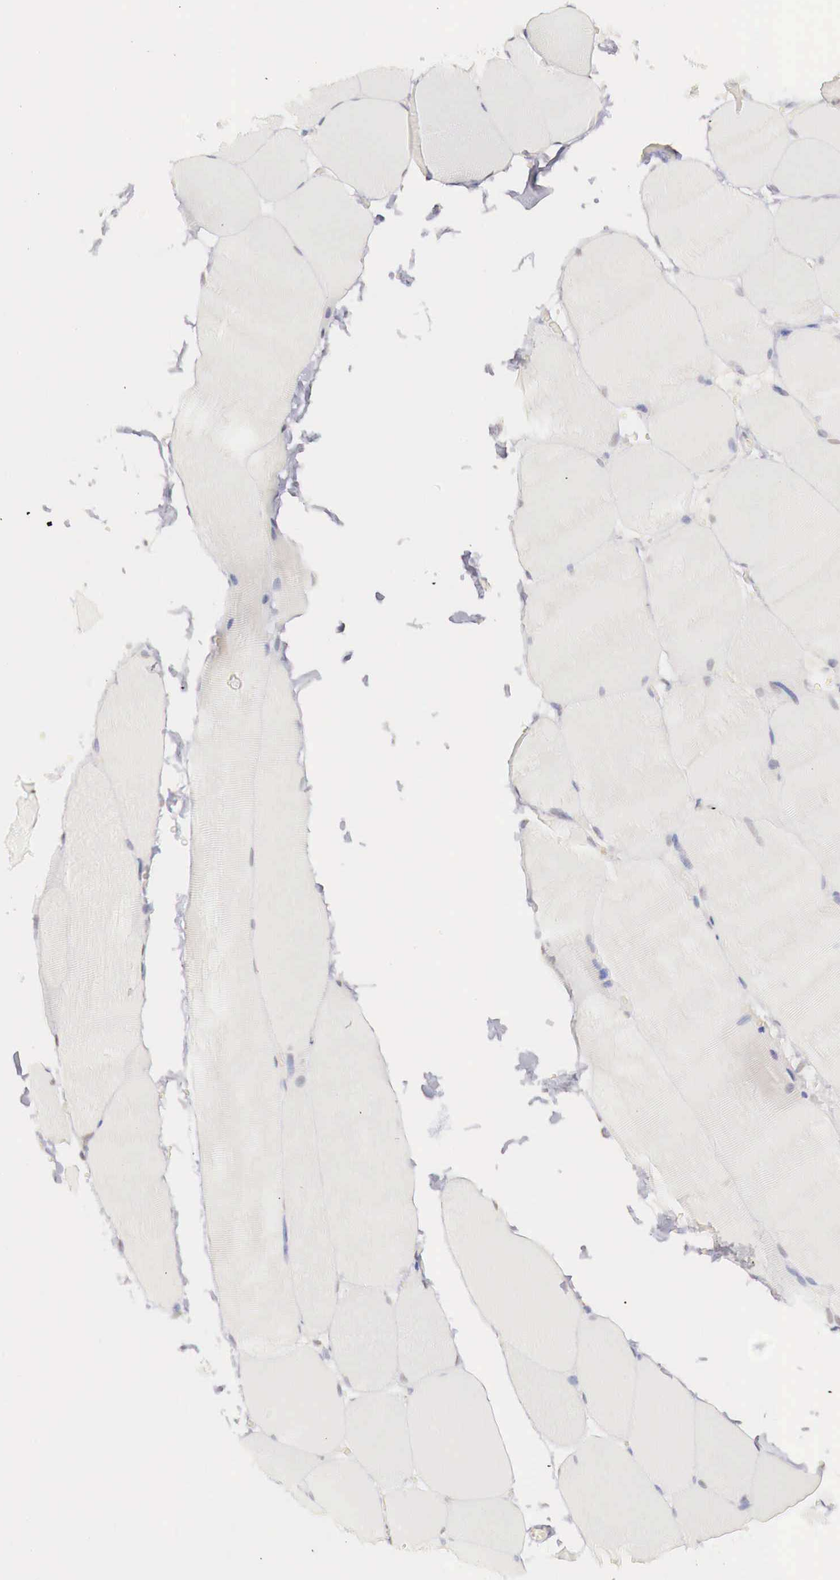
{"staining": {"intensity": "negative", "quantity": "none", "location": "none"}, "tissue": "skeletal muscle", "cell_type": "Myocytes", "image_type": "normal", "snomed": [{"axis": "morphology", "description": "Normal tissue, NOS"}, {"axis": "topography", "description": "Skeletal muscle"}], "caption": "The immunohistochemistry (IHC) photomicrograph has no significant expression in myocytes of skeletal muscle.", "gene": "UBA1", "patient": {"sex": "male", "age": 71}}